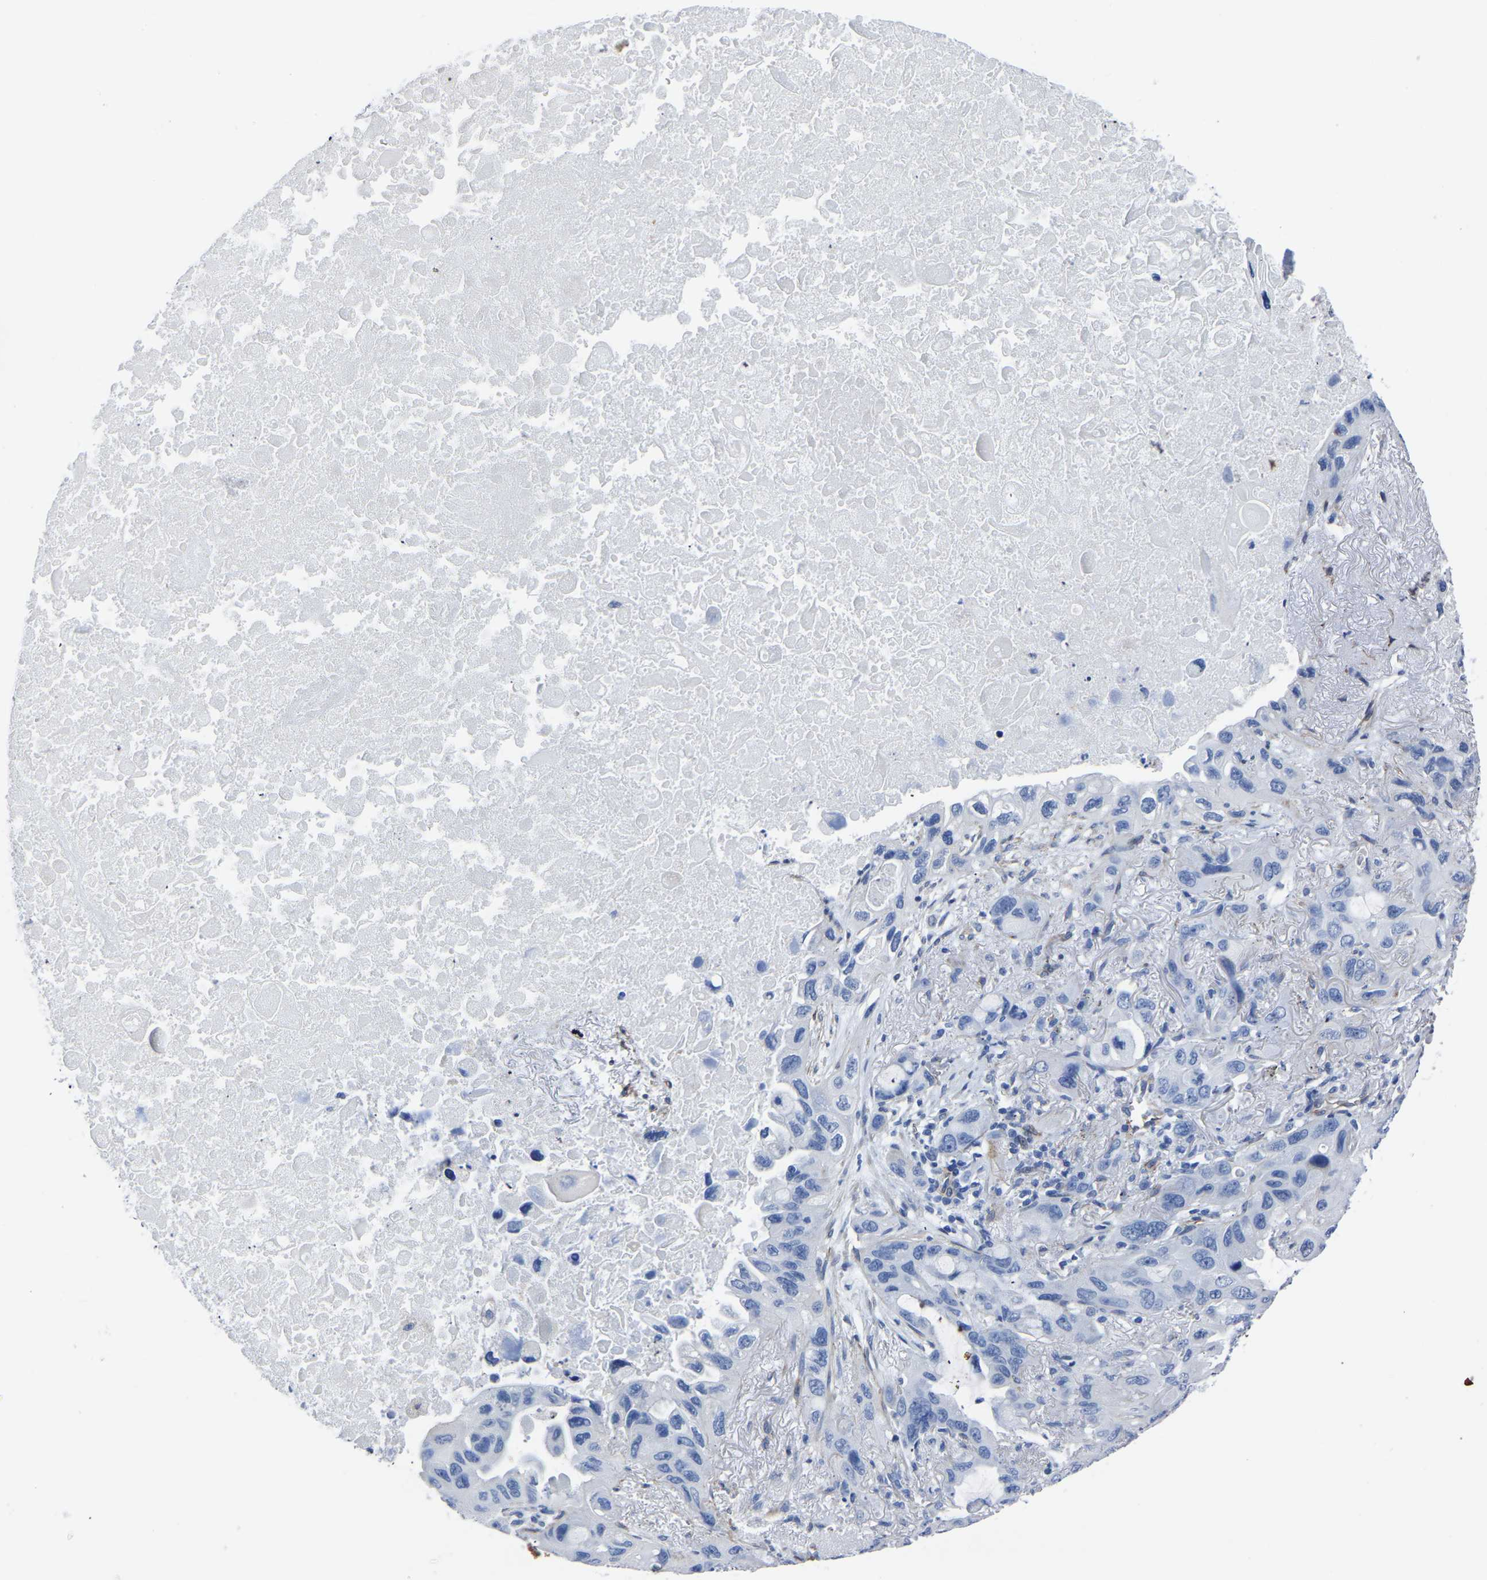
{"staining": {"intensity": "negative", "quantity": "none", "location": "none"}, "tissue": "lung cancer", "cell_type": "Tumor cells", "image_type": "cancer", "snomed": [{"axis": "morphology", "description": "Squamous cell carcinoma, NOS"}, {"axis": "topography", "description": "Lung"}], "caption": "The photomicrograph displays no staining of tumor cells in lung cancer. (Brightfield microscopy of DAB (3,3'-diaminobenzidine) immunohistochemistry at high magnification).", "gene": "SLC45A3", "patient": {"sex": "female", "age": 73}}